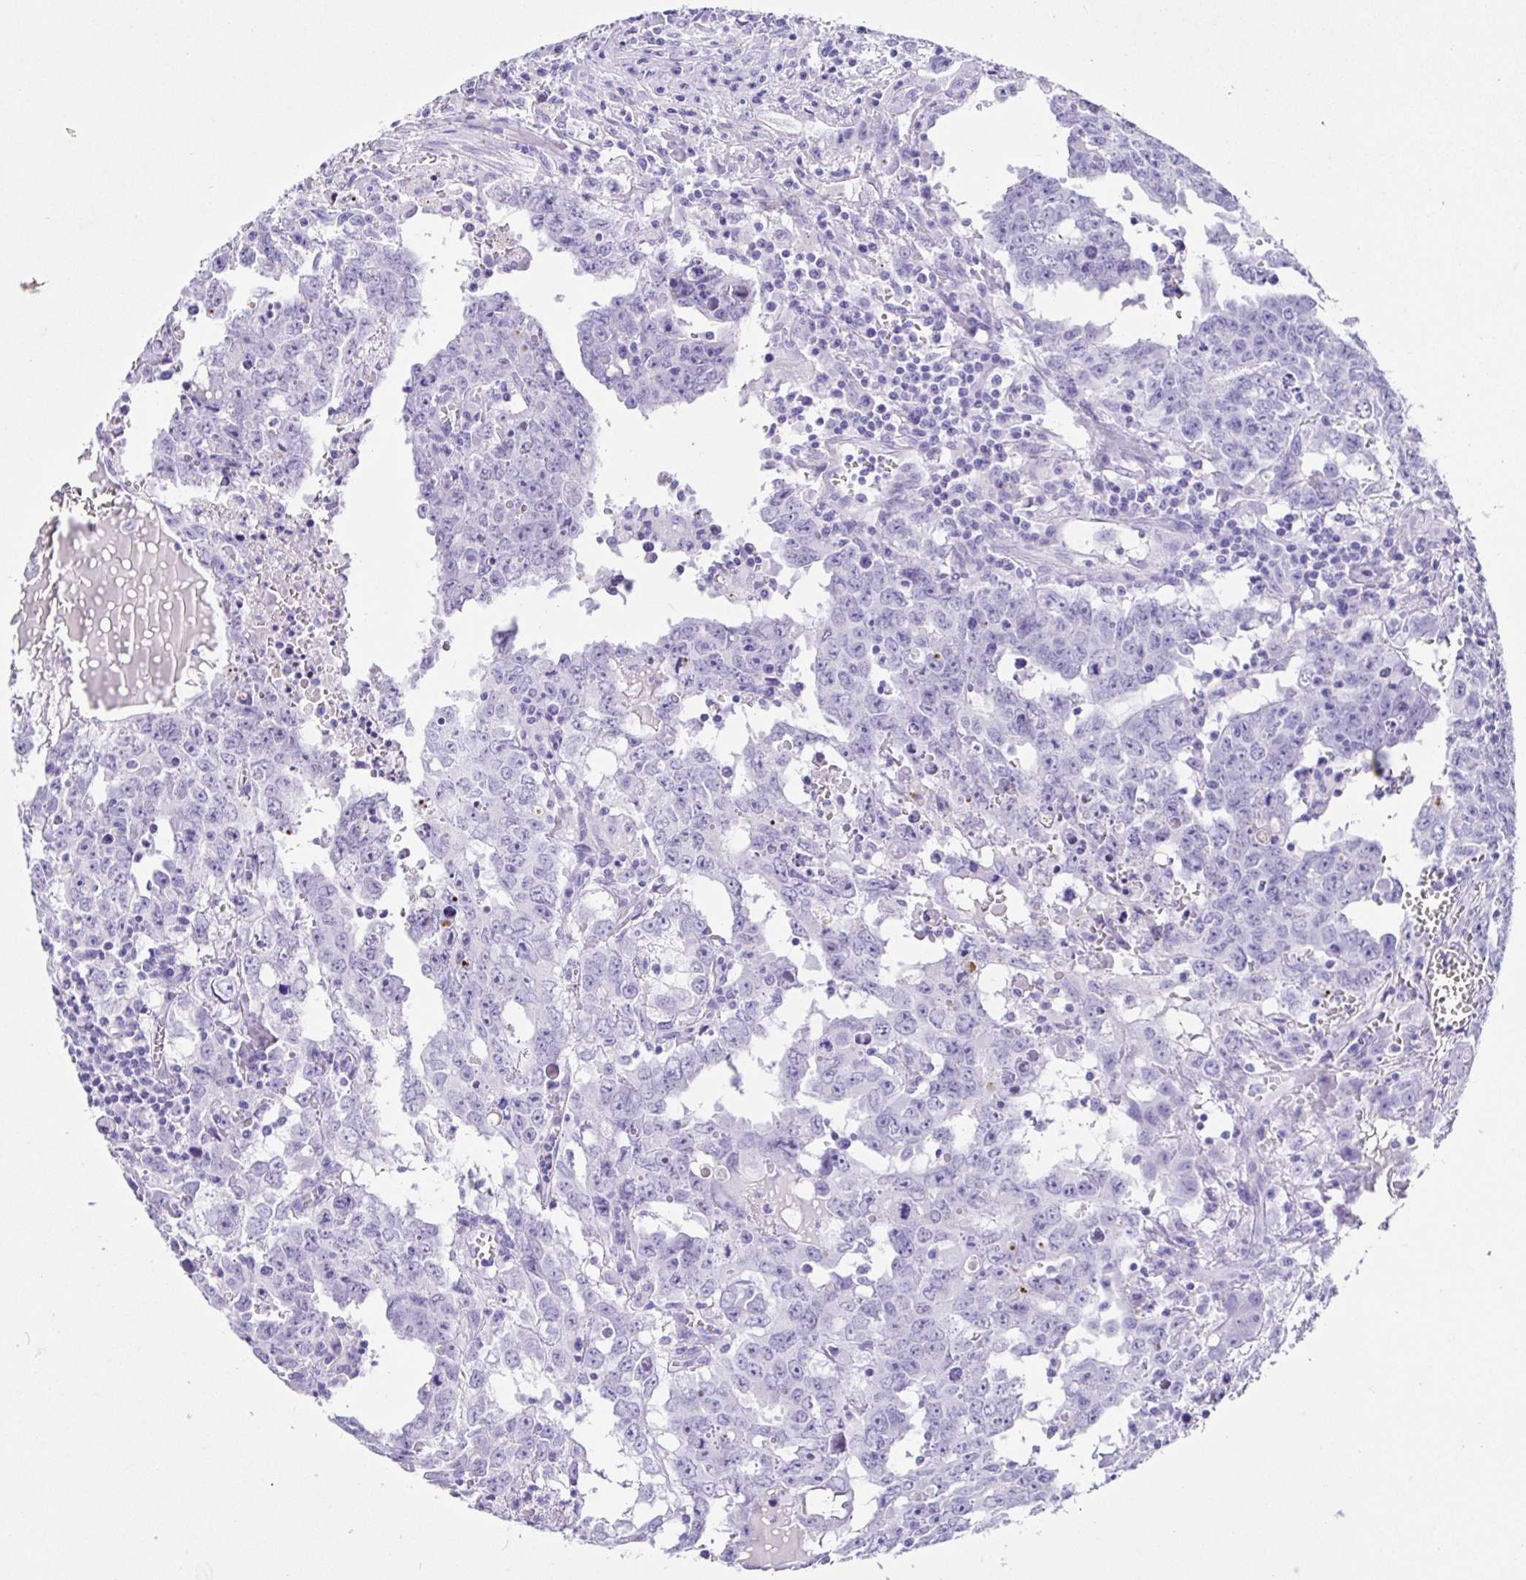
{"staining": {"intensity": "negative", "quantity": "none", "location": "none"}, "tissue": "testis cancer", "cell_type": "Tumor cells", "image_type": "cancer", "snomed": [{"axis": "morphology", "description": "Carcinoma, Embryonal, NOS"}, {"axis": "topography", "description": "Testis"}], "caption": "There is no significant staining in tumor cells of embryonal carcinoma (testis). (Stains: DAB (3,3'-diaminobenzidine) IHC with hematoxylin counter stain, Microscopy: brightfield microscopy at high magnification).", "gene": "PRAMEF19", "patient": {"sex": "male", "age": 22}}